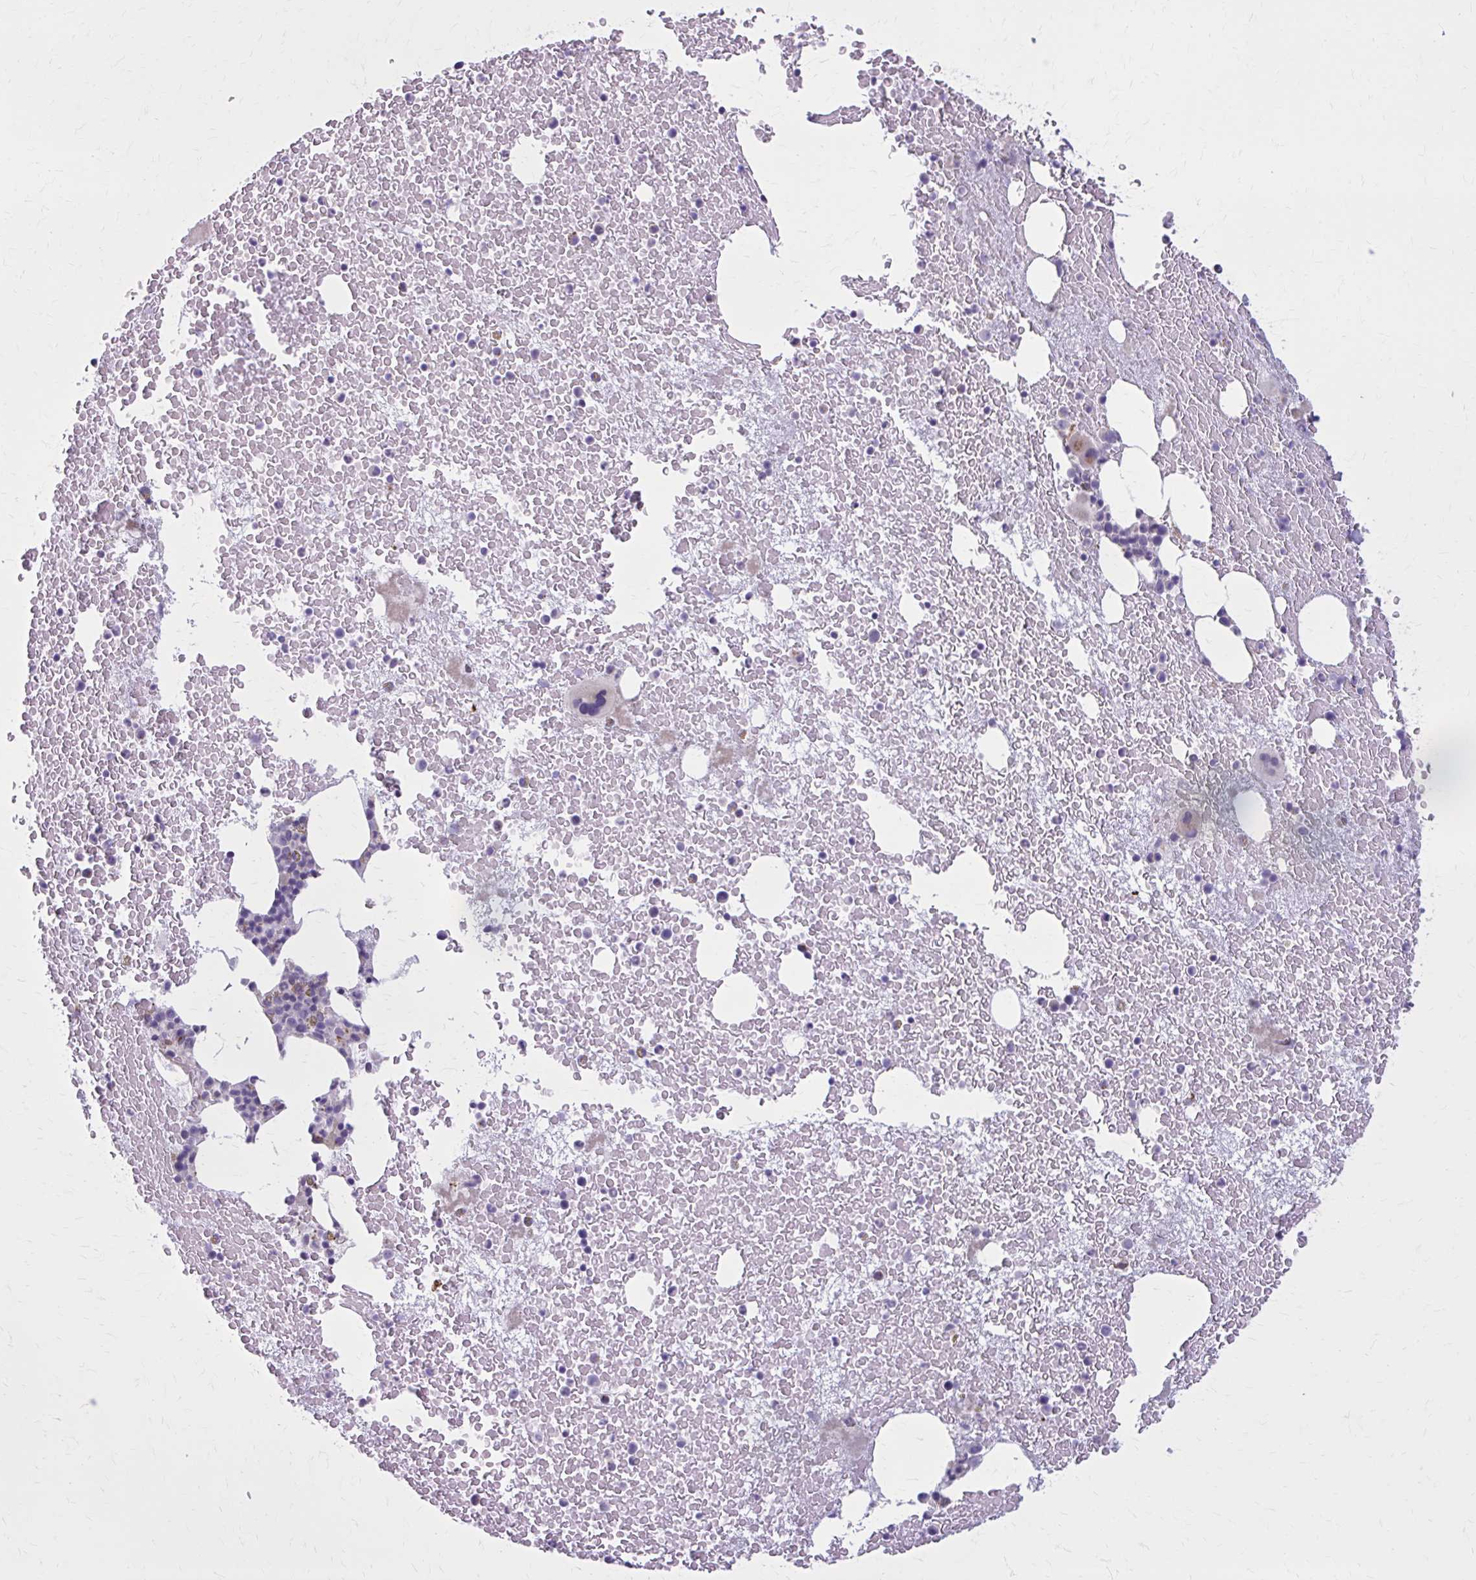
{"staining": {"intensity": "negative", "quantity": "none", "location": "none"}, "tissue": "bone marrow", "cell_type": "Hematopoietic cells", "image_type": "normal", "snomed": [{"axis": "morphology", "description": "Normal tissue, NOS"}, {"axis": "topography", "description": "Bone marrow"}], "caption": "IHC photomicrograph of unremarkable human bone marrow stained for a protein (brown), which demonstrates no staining in hematopoietic cells.", "gene": "ZDHHC7", "patient": {"sex": "female", "age": 73}}